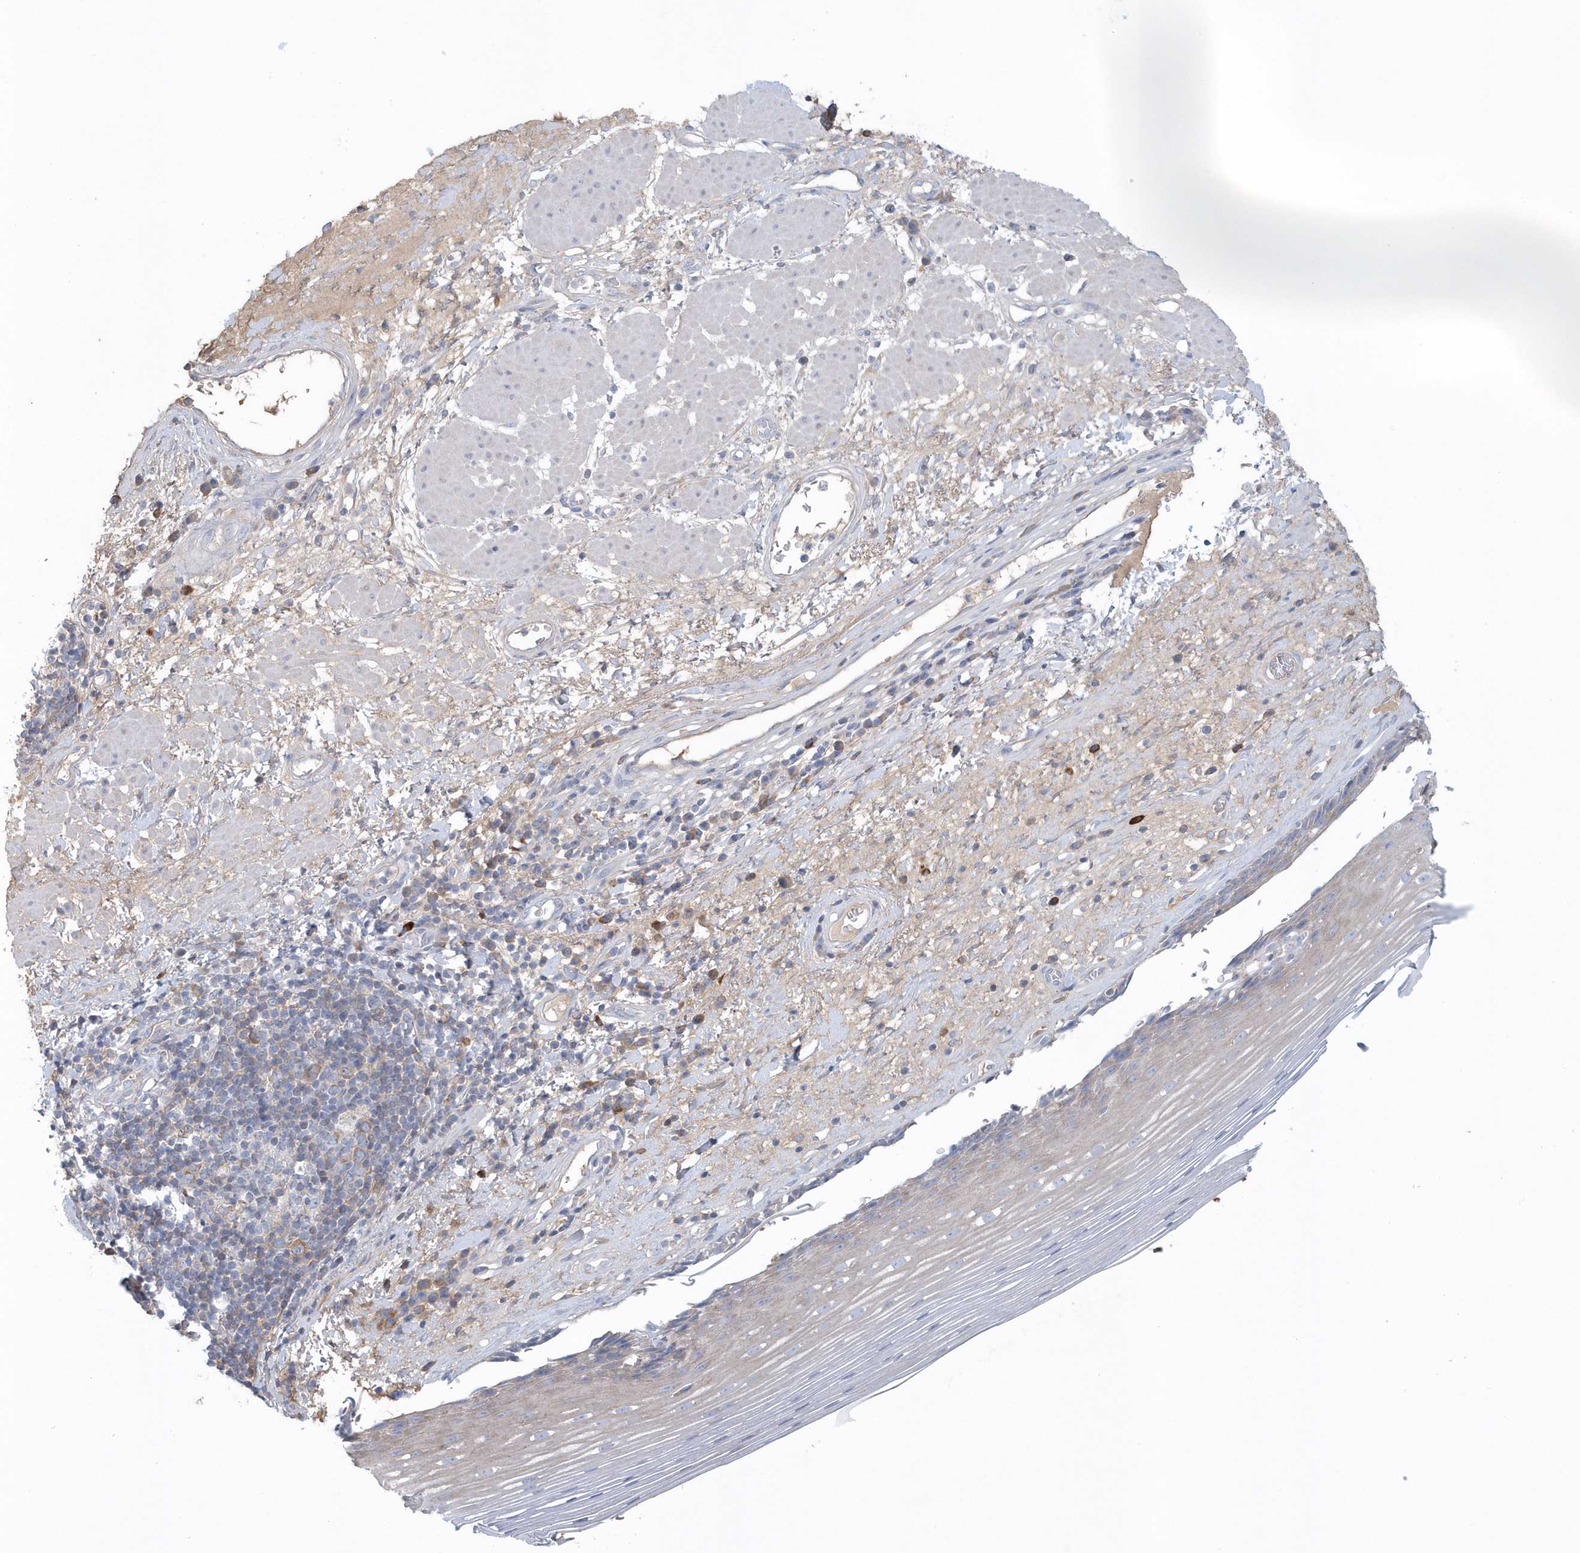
{"staining": {"intensity": "weak", "quantity": "<25%", "location": "cytoplasmic/membranous"}, "tissue": "esophagus", "cell_type": "Squamous epithelial cells", "image_type": "normal", "snomed": [{"axis": "morphology", "description": "Normal tissue, NOS"}, {"axis": "topography", "description": "Esophagus"}], "caption": "Squamous epithelial cells show no significant staining in unremarkable esophagus. (DAB immunohistochemistry visualized using brightfield microscopy, high magnification).", "gene": "SPATA18", "patient": {"sex": "male", "age": 62}}